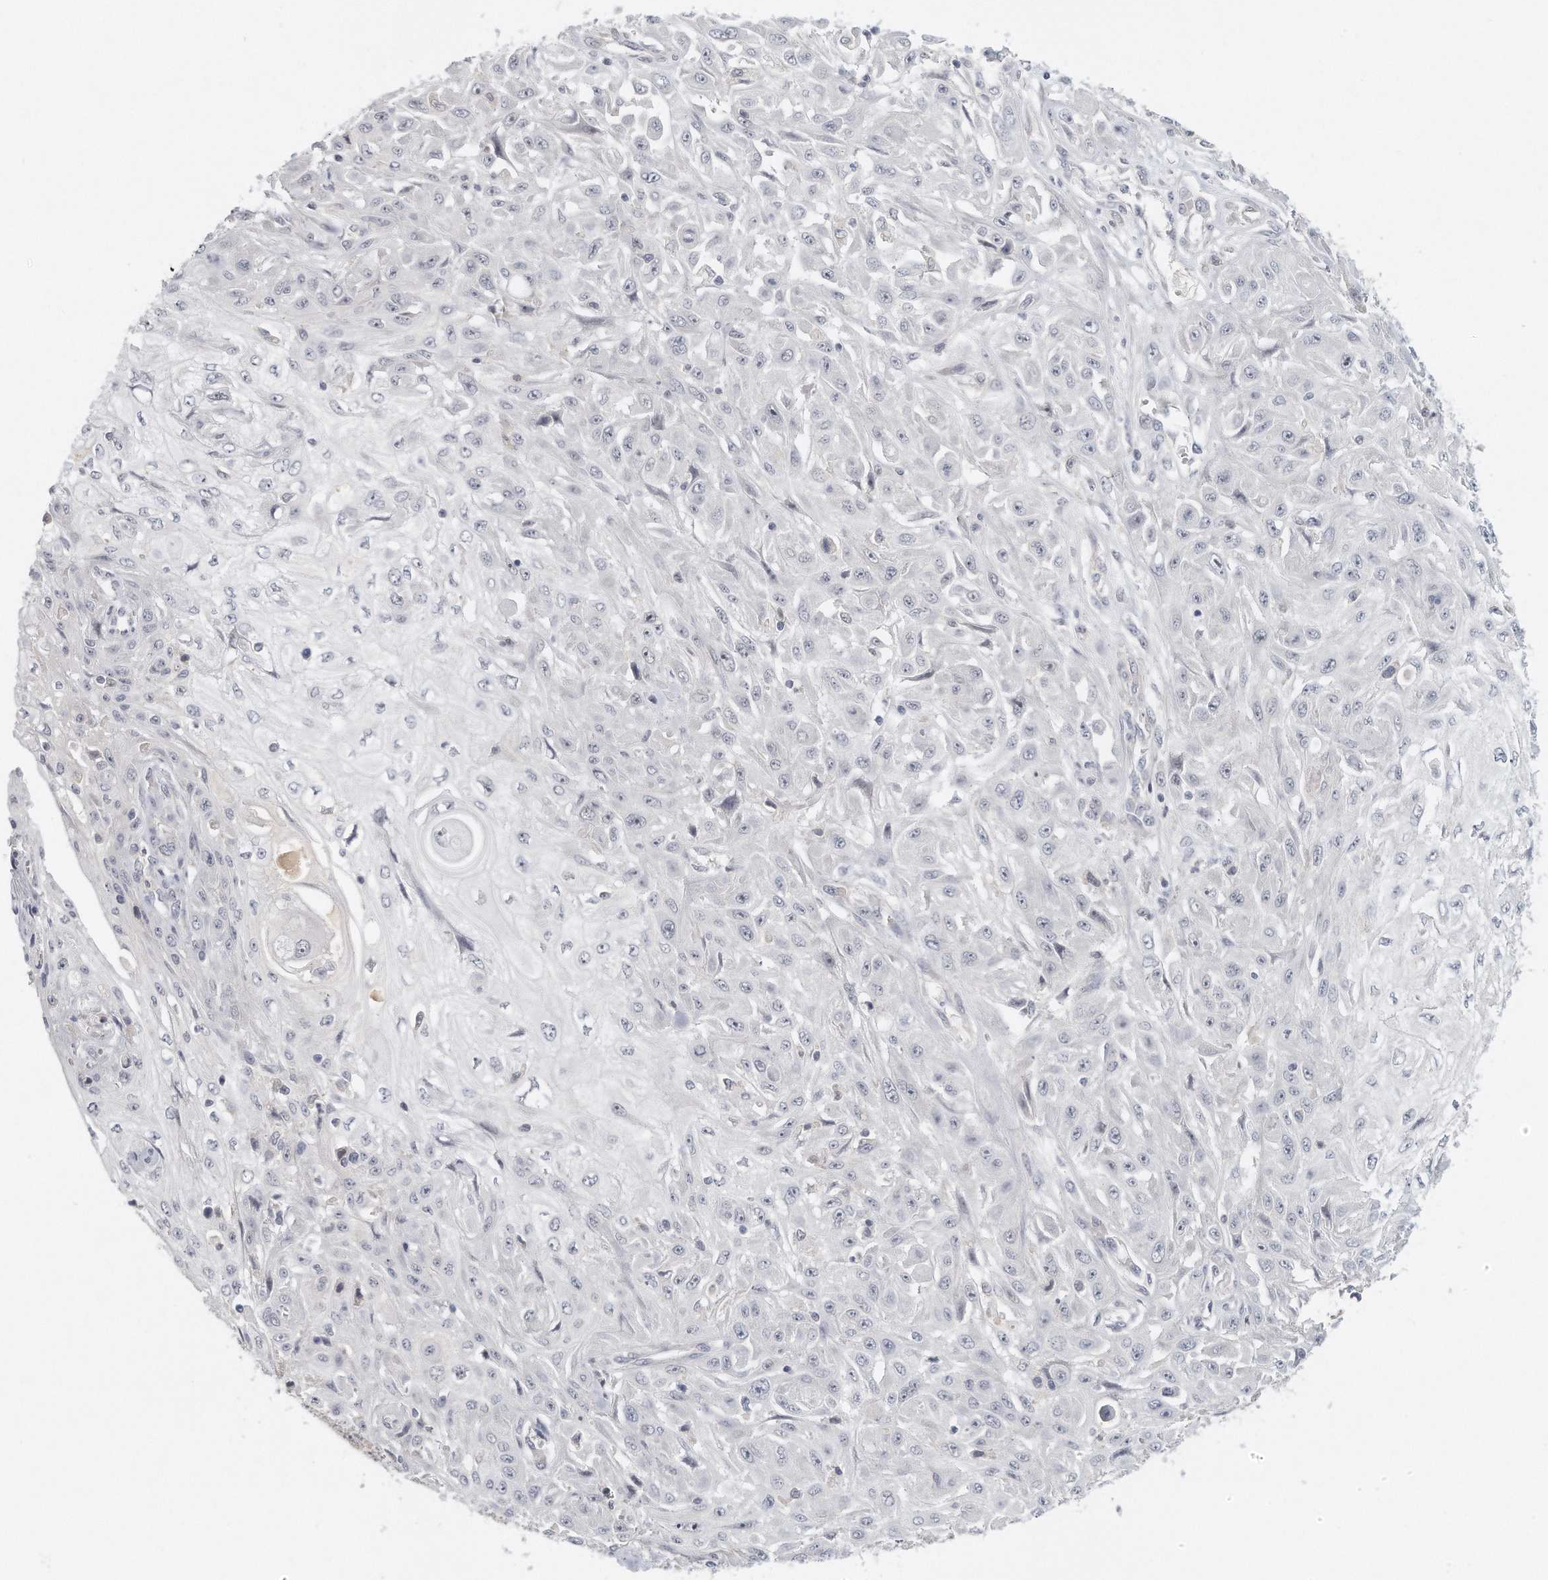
{"staining": {"intensity": "negative", "quantity": "none", "location": "none"}, "tissue": "skin cancer", "cell_type": "Tumor cells", "image_type": "cancer", "snomed": [{"axis": "morphology", "description": "Squamous cell carcinoma, NOS"}, {"axis": "morphology", "description": "Squamous cell carcinoma, metastatic, NOS"}, {"axis": "topography", "description": "Skin"}, {"axis": "topography", "description": "Lymph node"}], "caption": "IHC photomicrograph of neoplastic tissue: skin cancer stained with DAB (3,3'-diaminobenzidine) shows no significant protein expression in tumor cells.", "gene": "DDX43", "patient": {"sex": "male", "age": 75}}